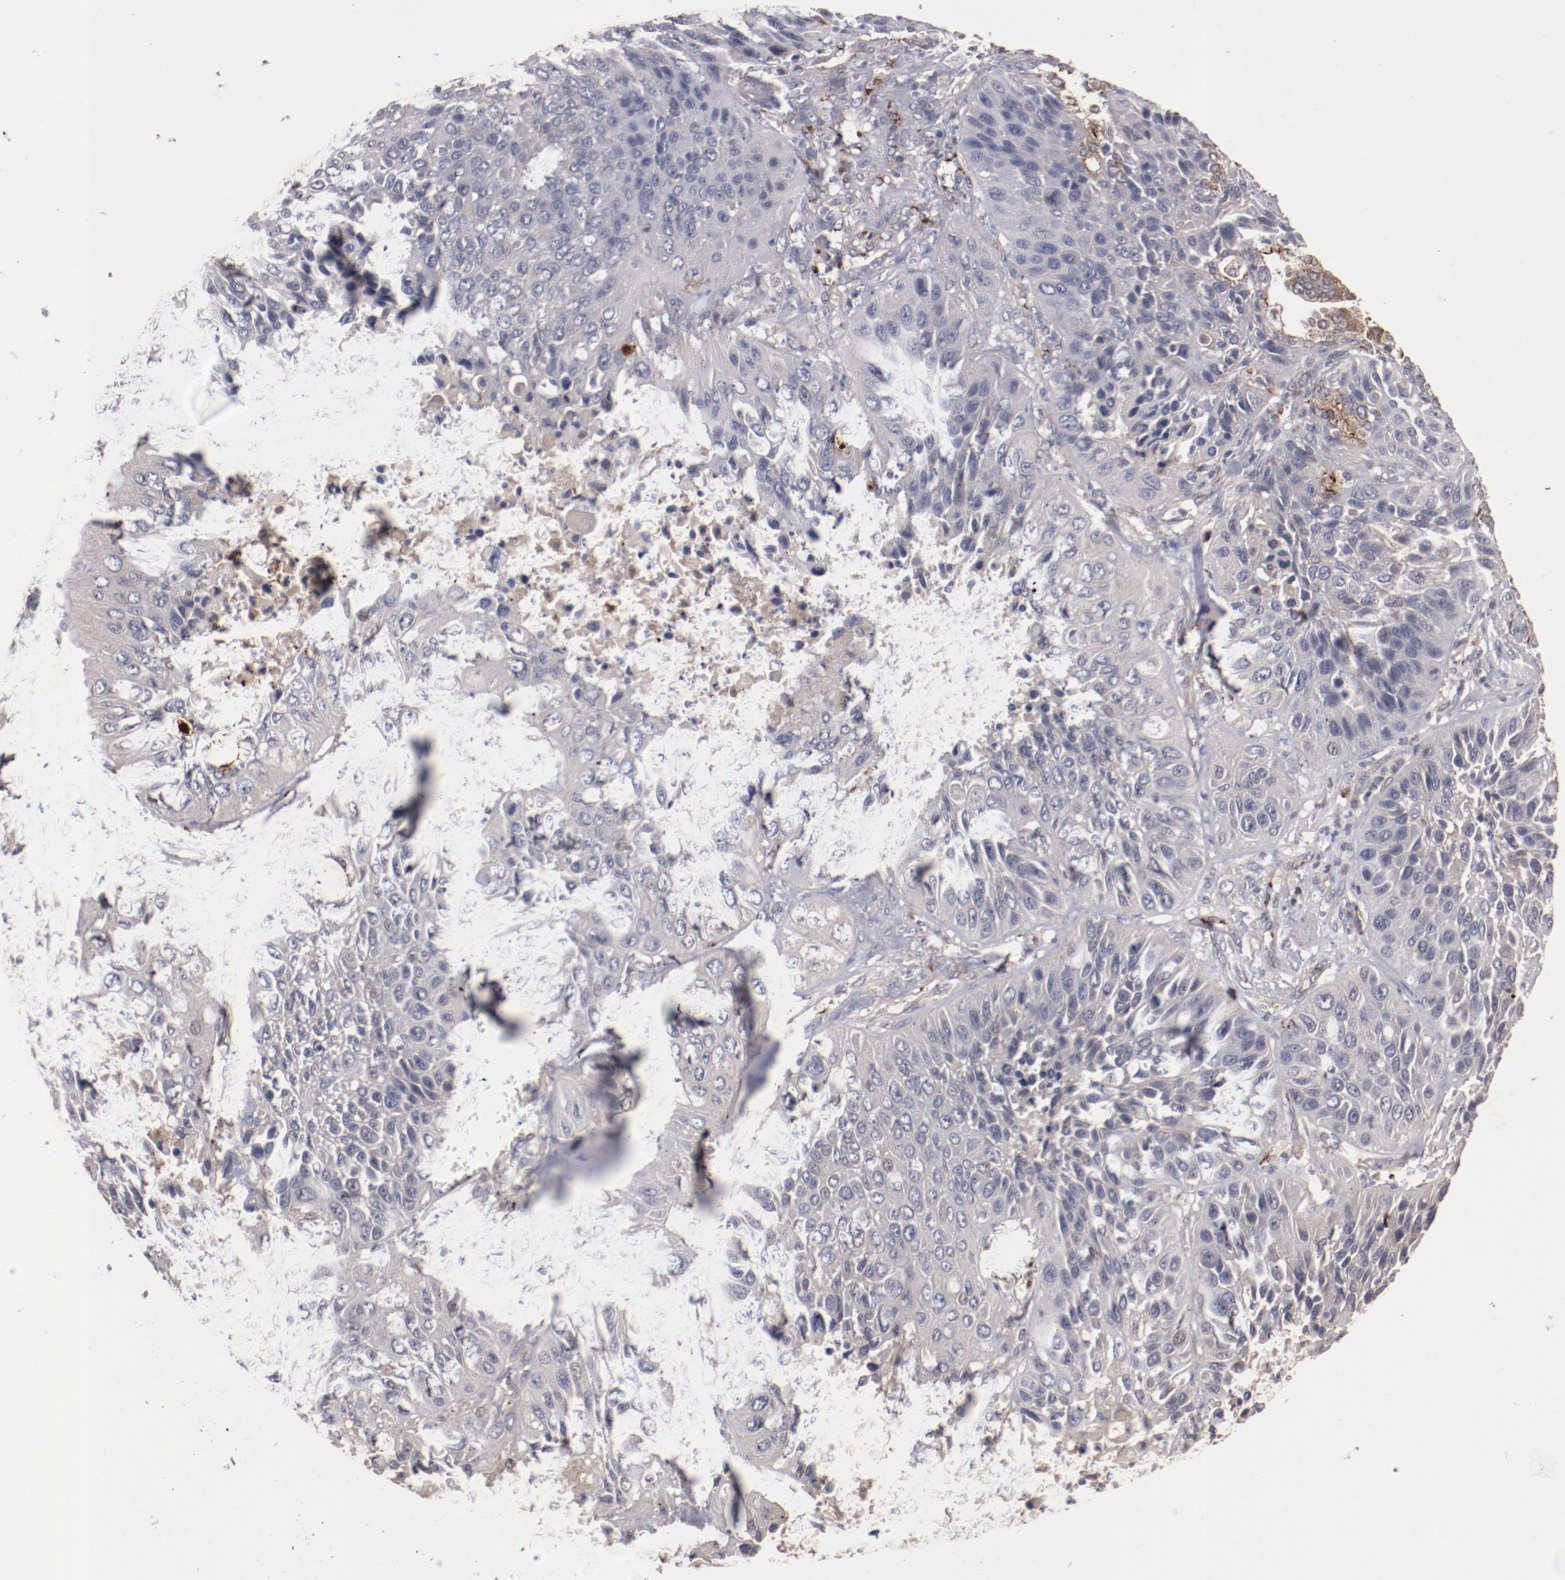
{"staining": {"intensity": "weak", "quantity": "<25%", "location": "cytoplasmic/membranous,nuclear"}, "tissue": "lung cancer", "cell_type": "Tumor cells", "image_type": "cancer", "snomed": [{"axis": "morphology", "description": "Squamous cell carcinoma, NOS"}, {"axis": "topography", "description": "Lung"}], "caption": "There is no significant staining in tumor cells of lung cancer (squamous cell carcinoma). (Stains: DAB (3,3'-diaminobenzidine) IHC with hematoxylin counter stain, Microscopy: brightfield microscopy at high magnification).", "gene": "DIPK2B", "patient": {"sex": "female", "age": 76}}